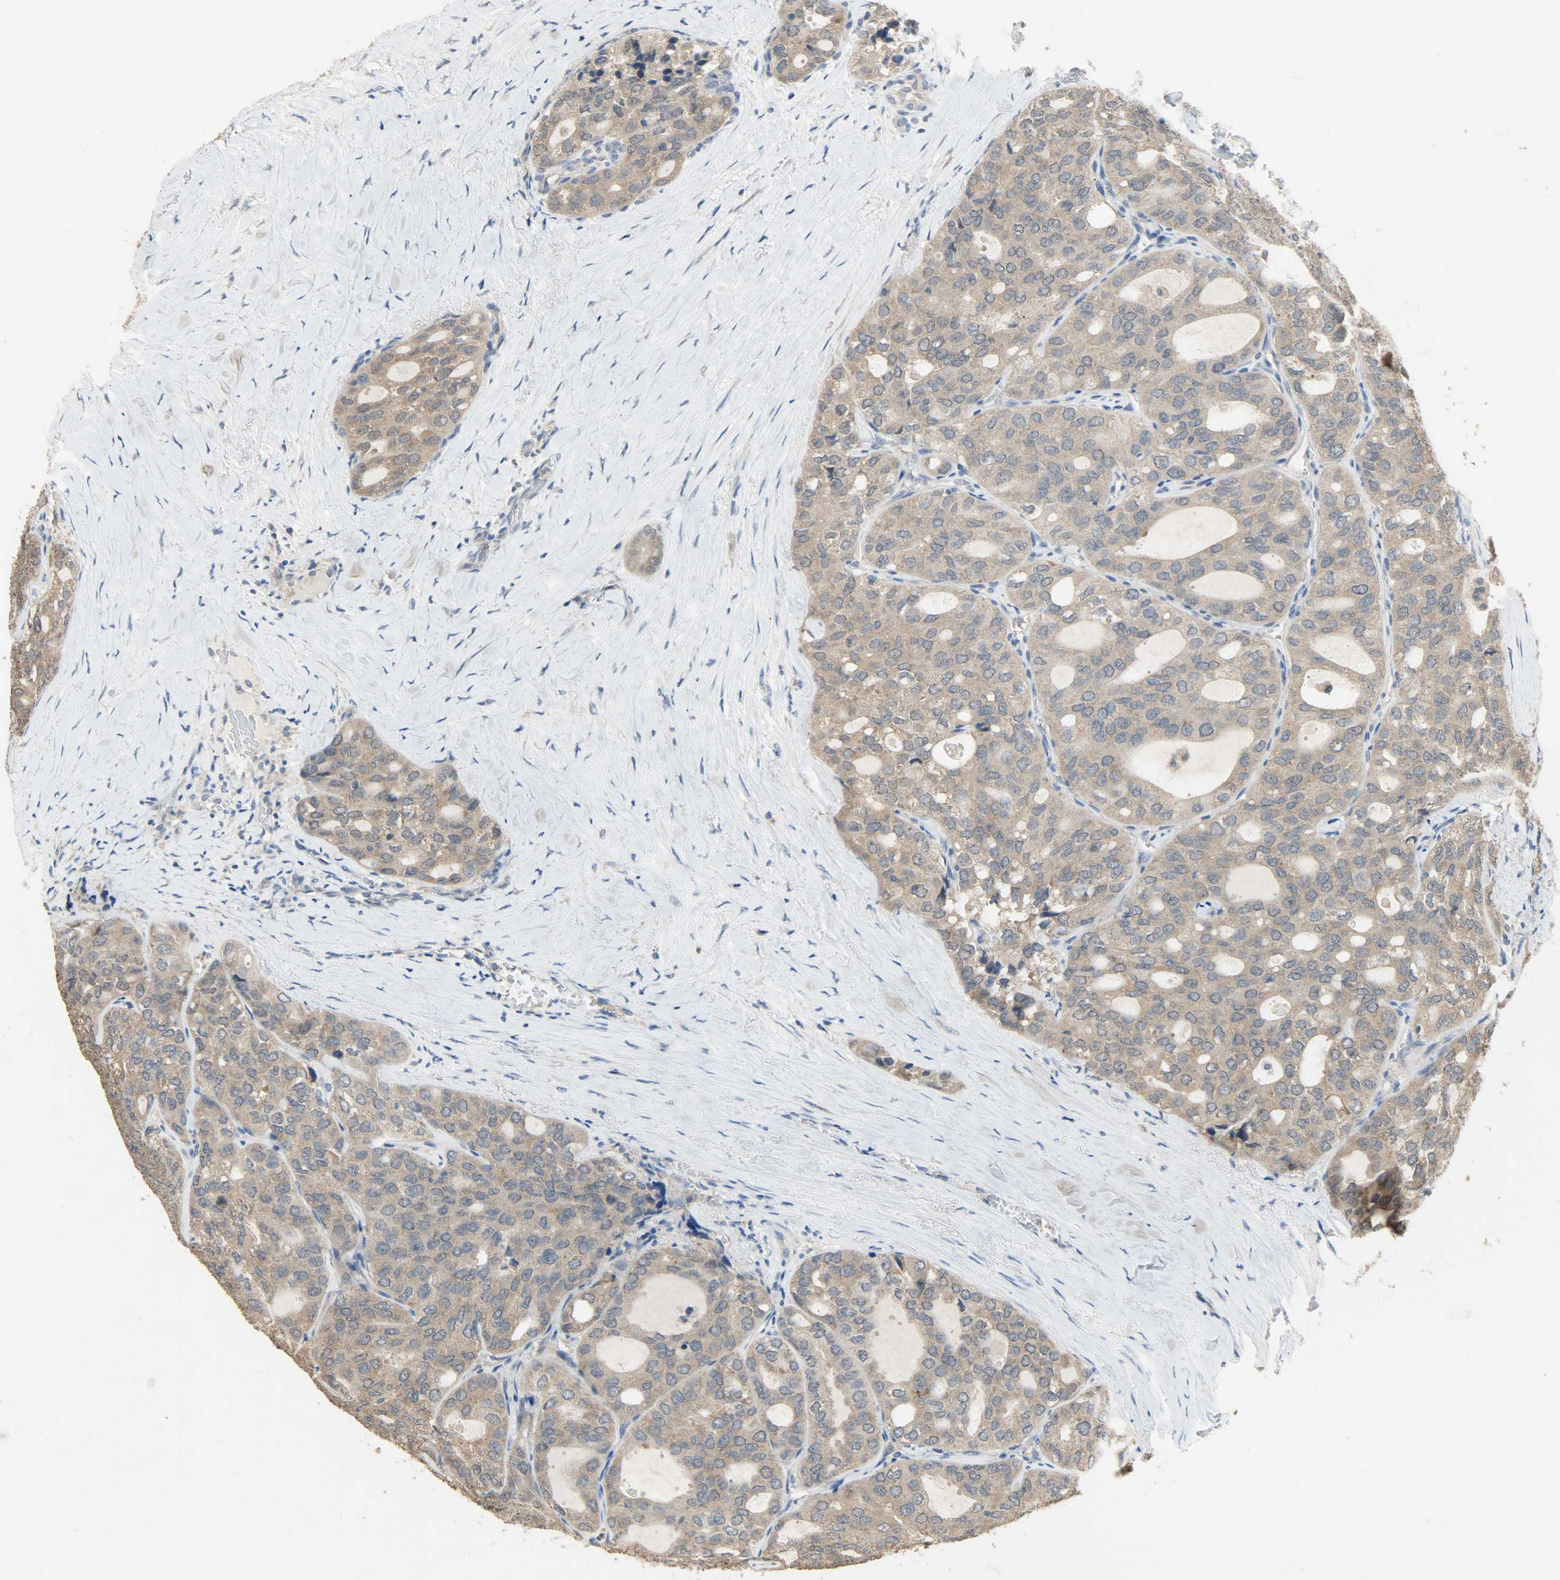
{"staining": {"intensity": "weak", "quantity": ">75%", "location": "cytoplasmic/membranous"}, "tissue": "thyroid cancer", "cell_type": "Tumor cells", "image_type": "cancer", "snomed": [{"axis": "morphology", "description": "Follicular adenoma carcinoma, NOS"}, {"axis": "topography", "description": "Thyroid gland"}], "caption": "Thyroid cancer (follicular adenoma carcinoma) tissue reveals weak cytoplasmic/membranous expression in approximately >75% of tumor cells Nuclei are stained in blue.", "gene": "CDKN2C", "patient": {"sex": "male", "age": 75}}